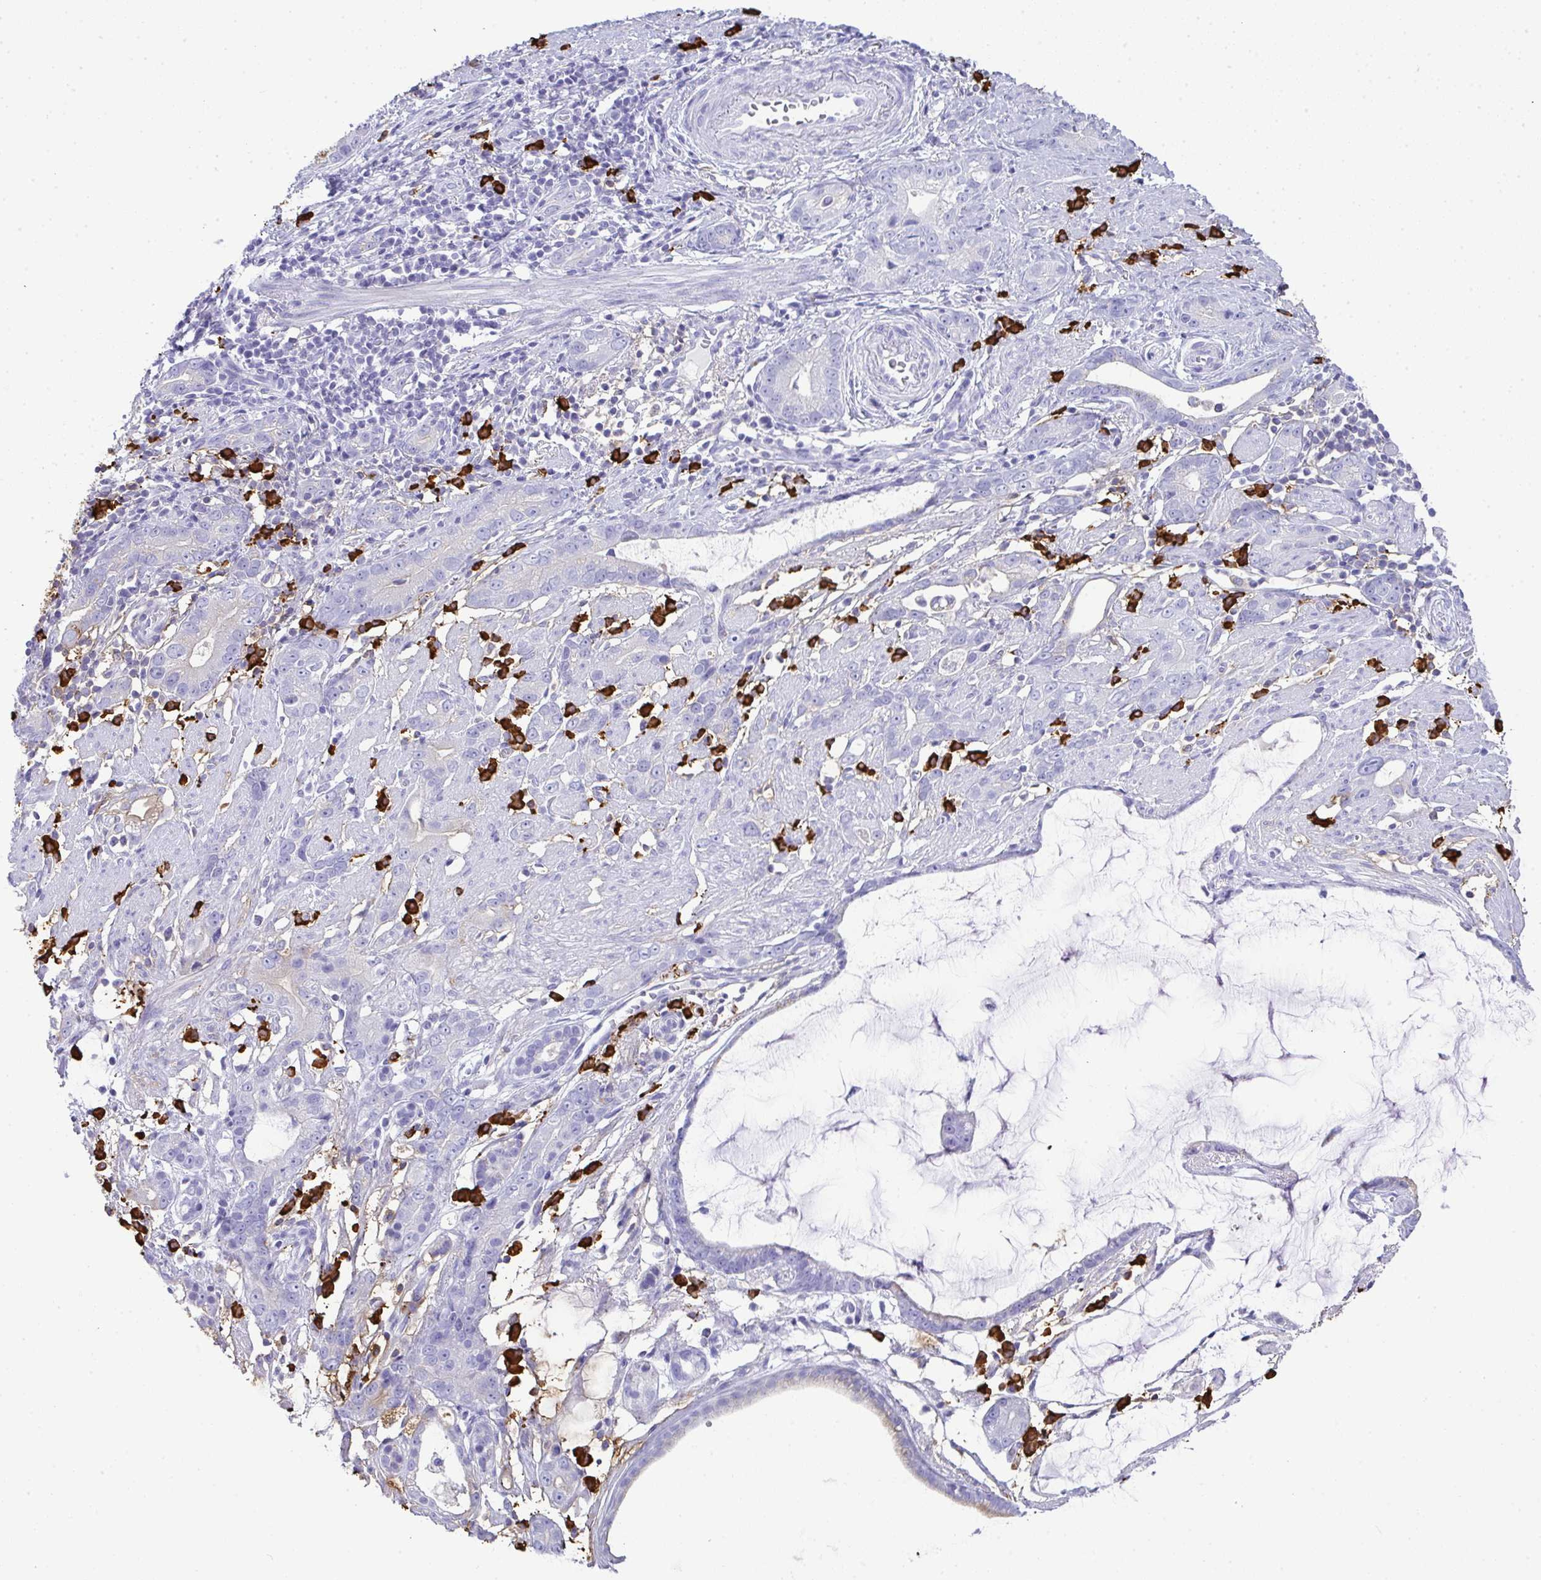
{"staining": {"intensity": "negative", "quantity": "none", "location": "none"}, "tissue": "stomach cancer", "cell_type": "Tumor cells", "image_type": "cancer", "snomed": [{"axis": "morphology", "description": "Adenocarcinoma, NOS"}, {"axis": "topography", "description": "Stomach"}], "caption": "A high-resolution micrograph shows IHC staining of adenocarcinoma (stomach), which exhibits no significant expression in tumor cells. Nuclei are stained in blue.", "gene": "CDADC1", "patient": {"sex": "male", "age": 55}}